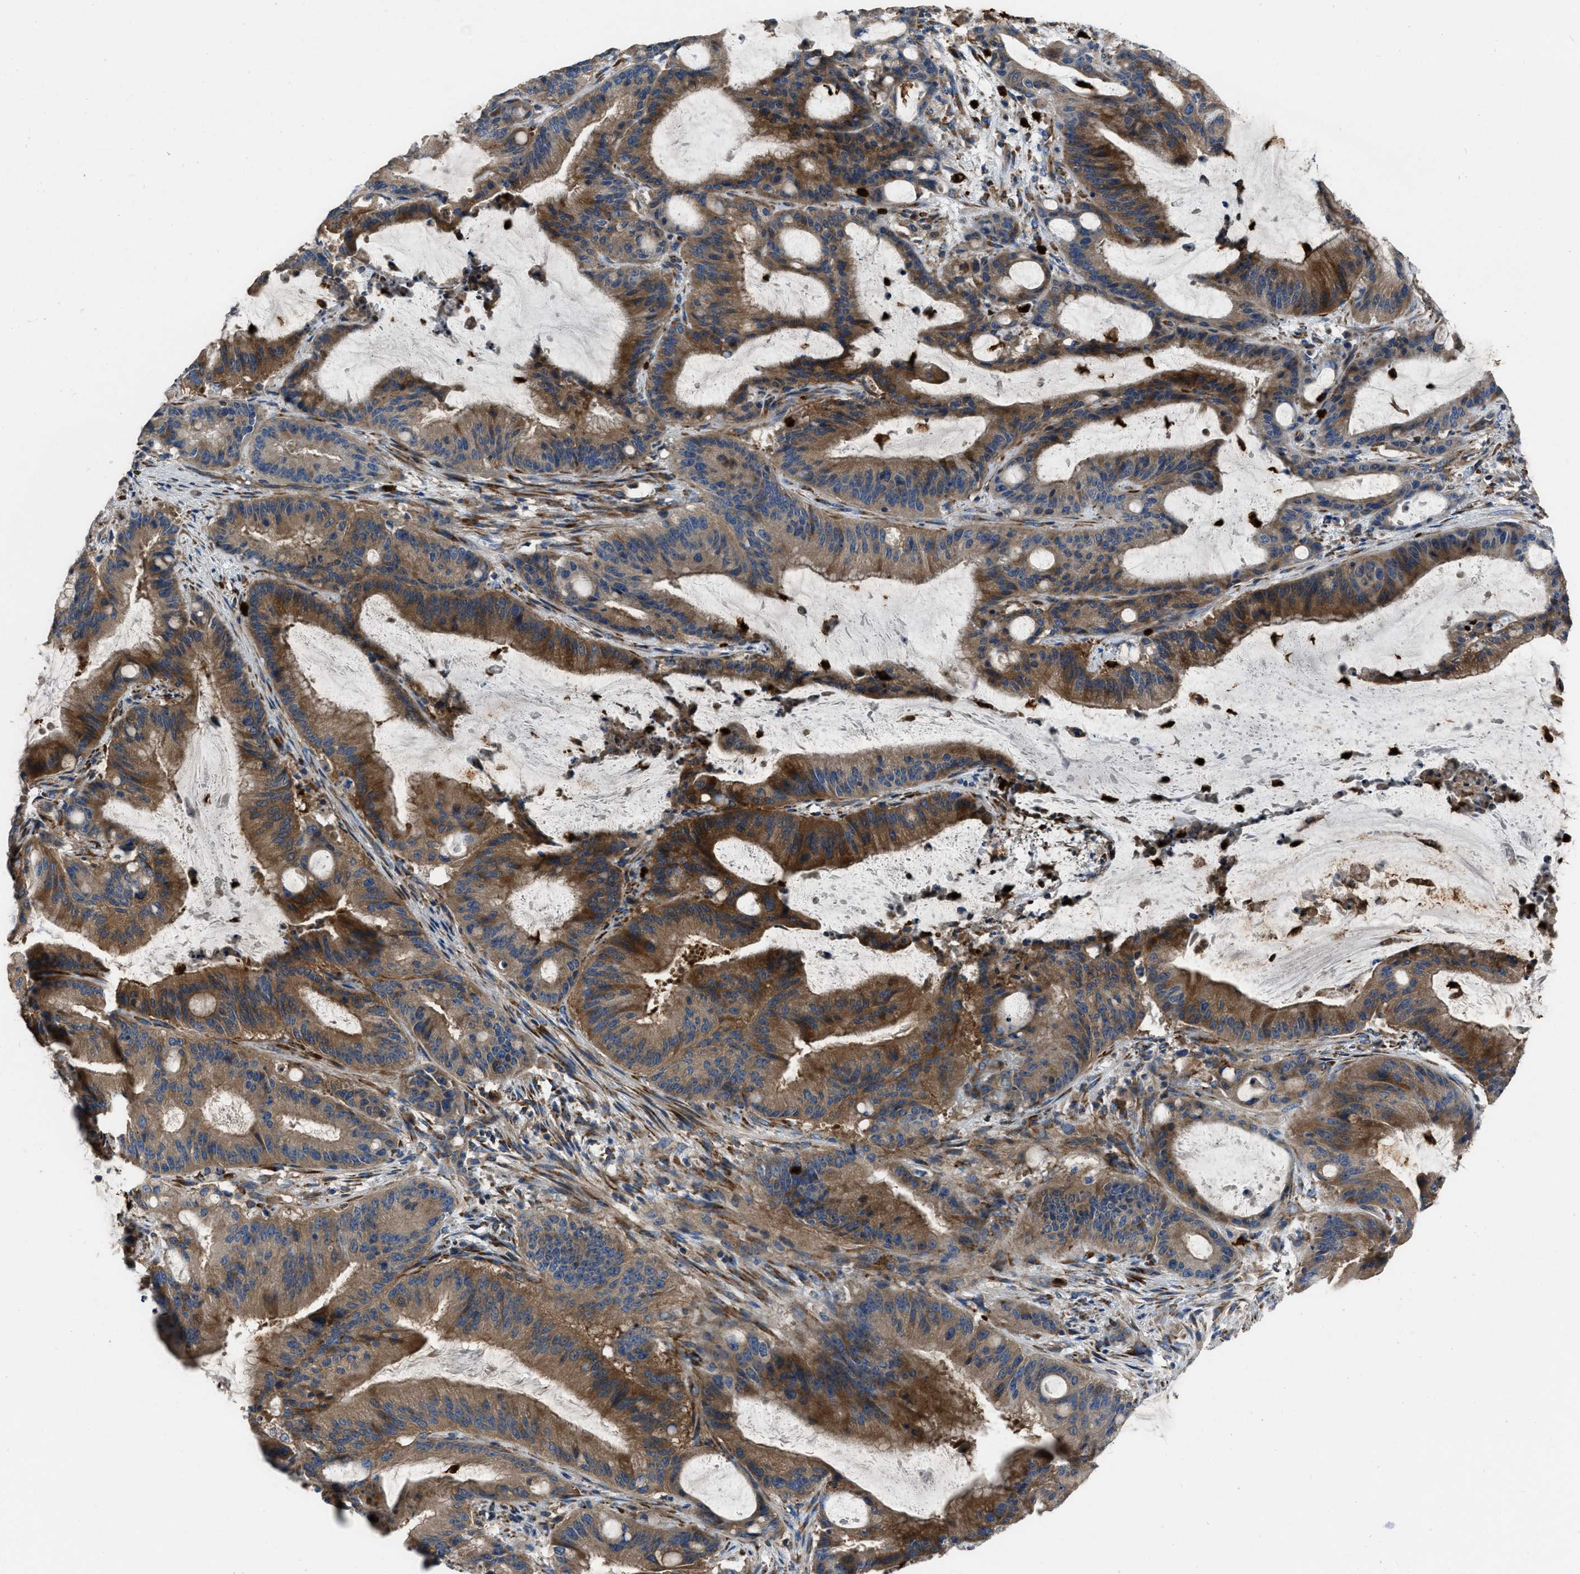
{"staining": {"intensity": "strong", "quantity": ">75%", "location": "cytoplasmic/membranous"}, "tissue": "liver cancer", "cell_type": "Tumor cells", "image_type": "cancer", "snomed": [{"axis": "morphology", "description": "Normal tissue, NOS"}, {"axis": "morphology", "description": "Cholangiocarcinoma"}, {"axis": "topography", "description": "Liver"}, {"axis": "topography", "description": "Peripheral nerve tissue"}], "caption": "High-power microscopy captured an immunohistochemistry micrograph of liver cancer (cholangiocarcinoma), revealing strong cytoplasmic/membranous staining in about >75% of tumor cells.", "gene": "ANGPT1", "patient": {"sex": "female", "age": 73}}